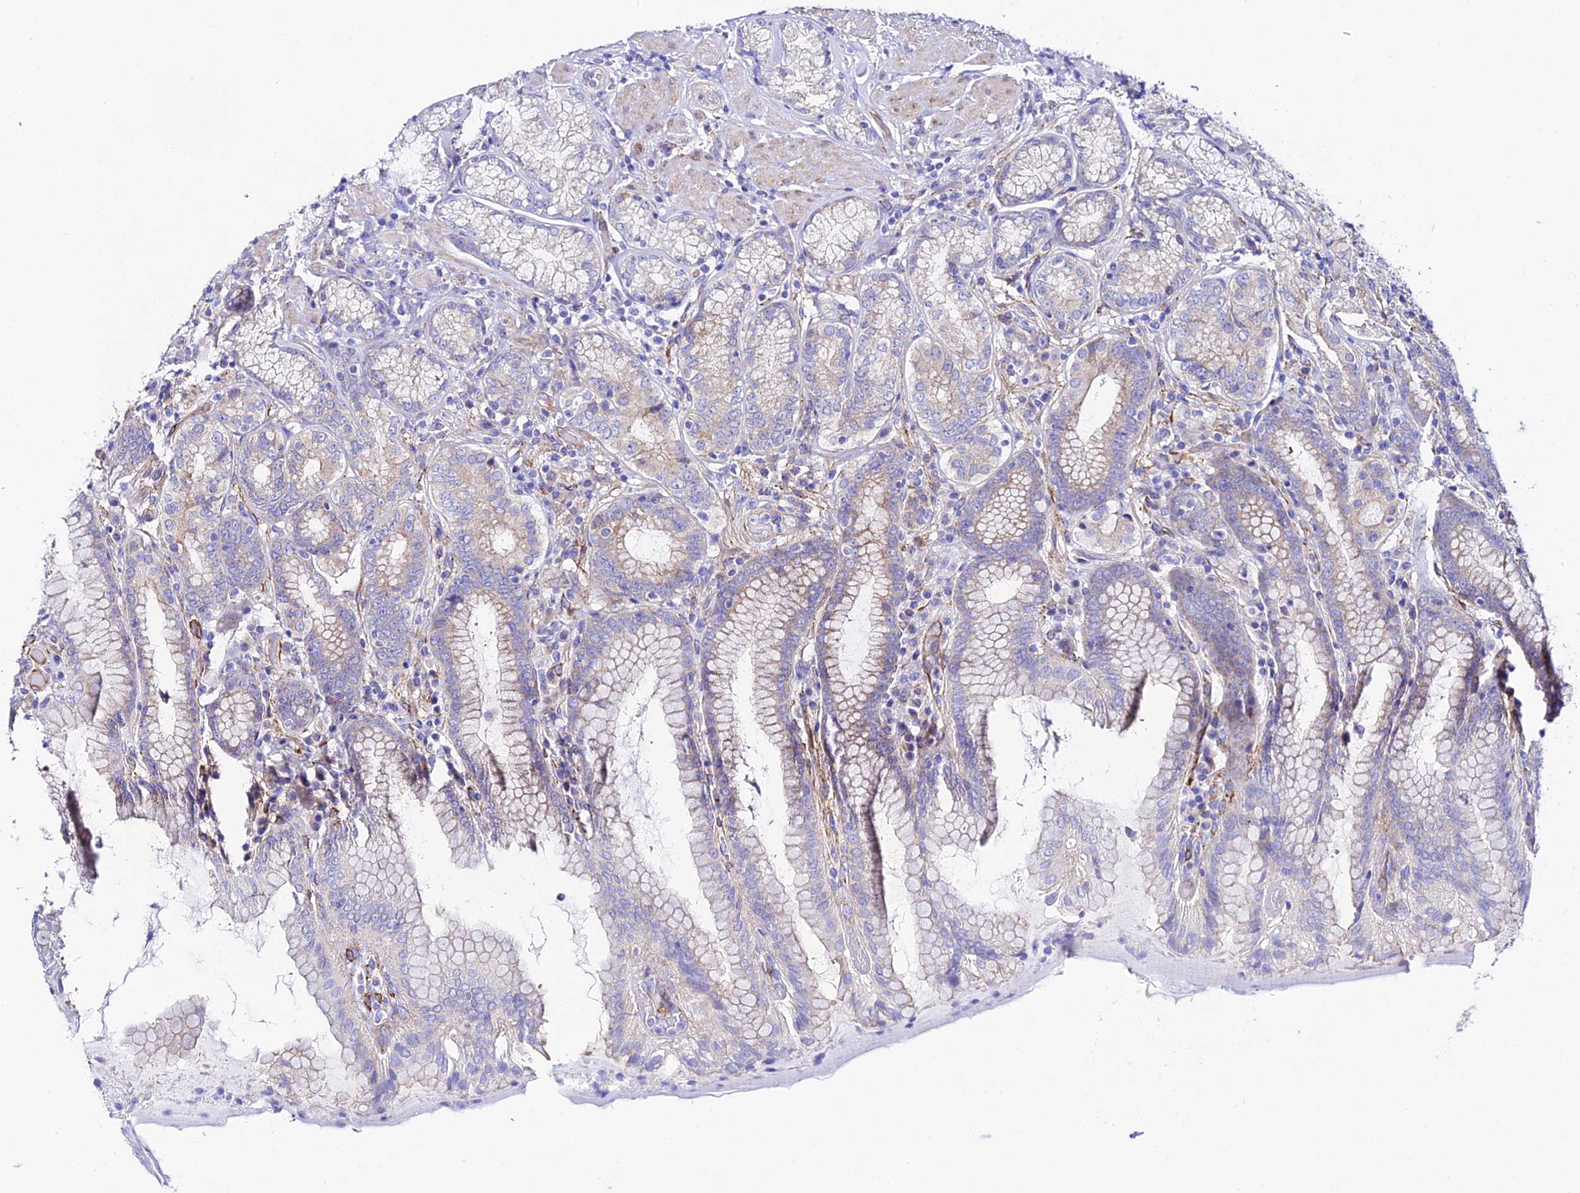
{"staining": {"intensity": "weak", "quantity": "<25%", "location": "cytoplasmic/membranous"}, "tissue": "stomach", "cell_type": "Glandular cells", "image_type": "normal", "snomed": [{"axis": "morphology", "description": "Normal tissue, NOS"}, {"axis": "topography", "description": "Stomach, upper"}, {"axis": "topography", "description": "Stomach, lower"}], "caption": "IHC photomicrograph of unremarkable stomach: human stomach stained with DAB (3,3'-diaminobenzidine) reveals no significant protein staining in glandular cells. (Stains: DAB immunohistochemistry with hematoxylin counter stain, Microscopy: brightfield microscopy at high magnification).", "gene": "CFAP45", "patient": {"sex": "female", "age": 76}}